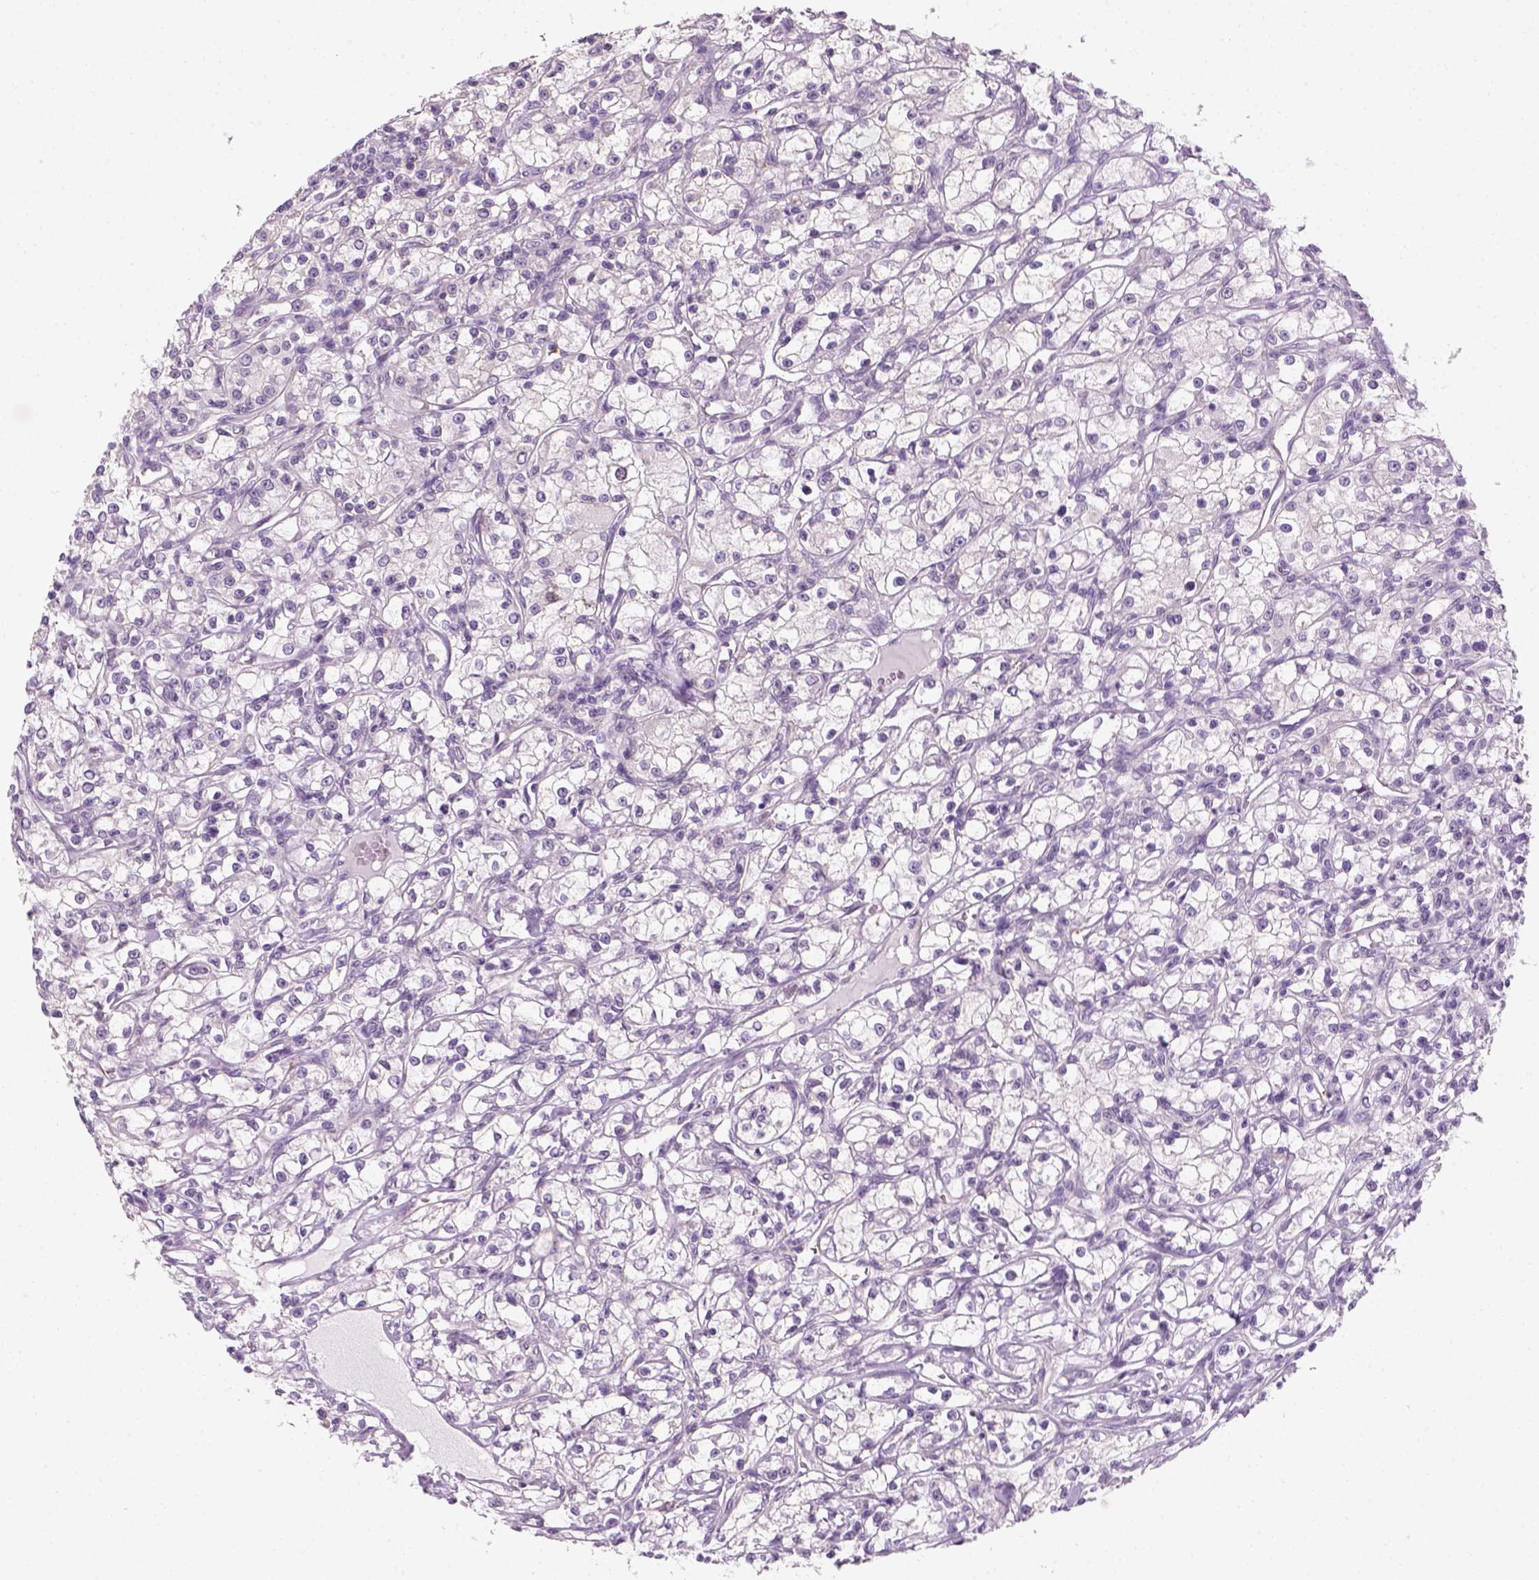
{"staining": {"intensity": "negative", "quantity": "none", "location": "none"}, "tissue": "renal cancer", "cell_type": "Tumor cells", "image_type": "cancer", "snomed": [{"axis": "morphology", "description": "Adenocarcinoma, NOS"}, {"axis": "topography", "description": "Kidney"}], "caption": "An image of human renal cancer (adenocarcinoma) is negative for staining in tumor cells.", "gene": "FAM163B", "patient": {"sex": "female", "age": 59}}